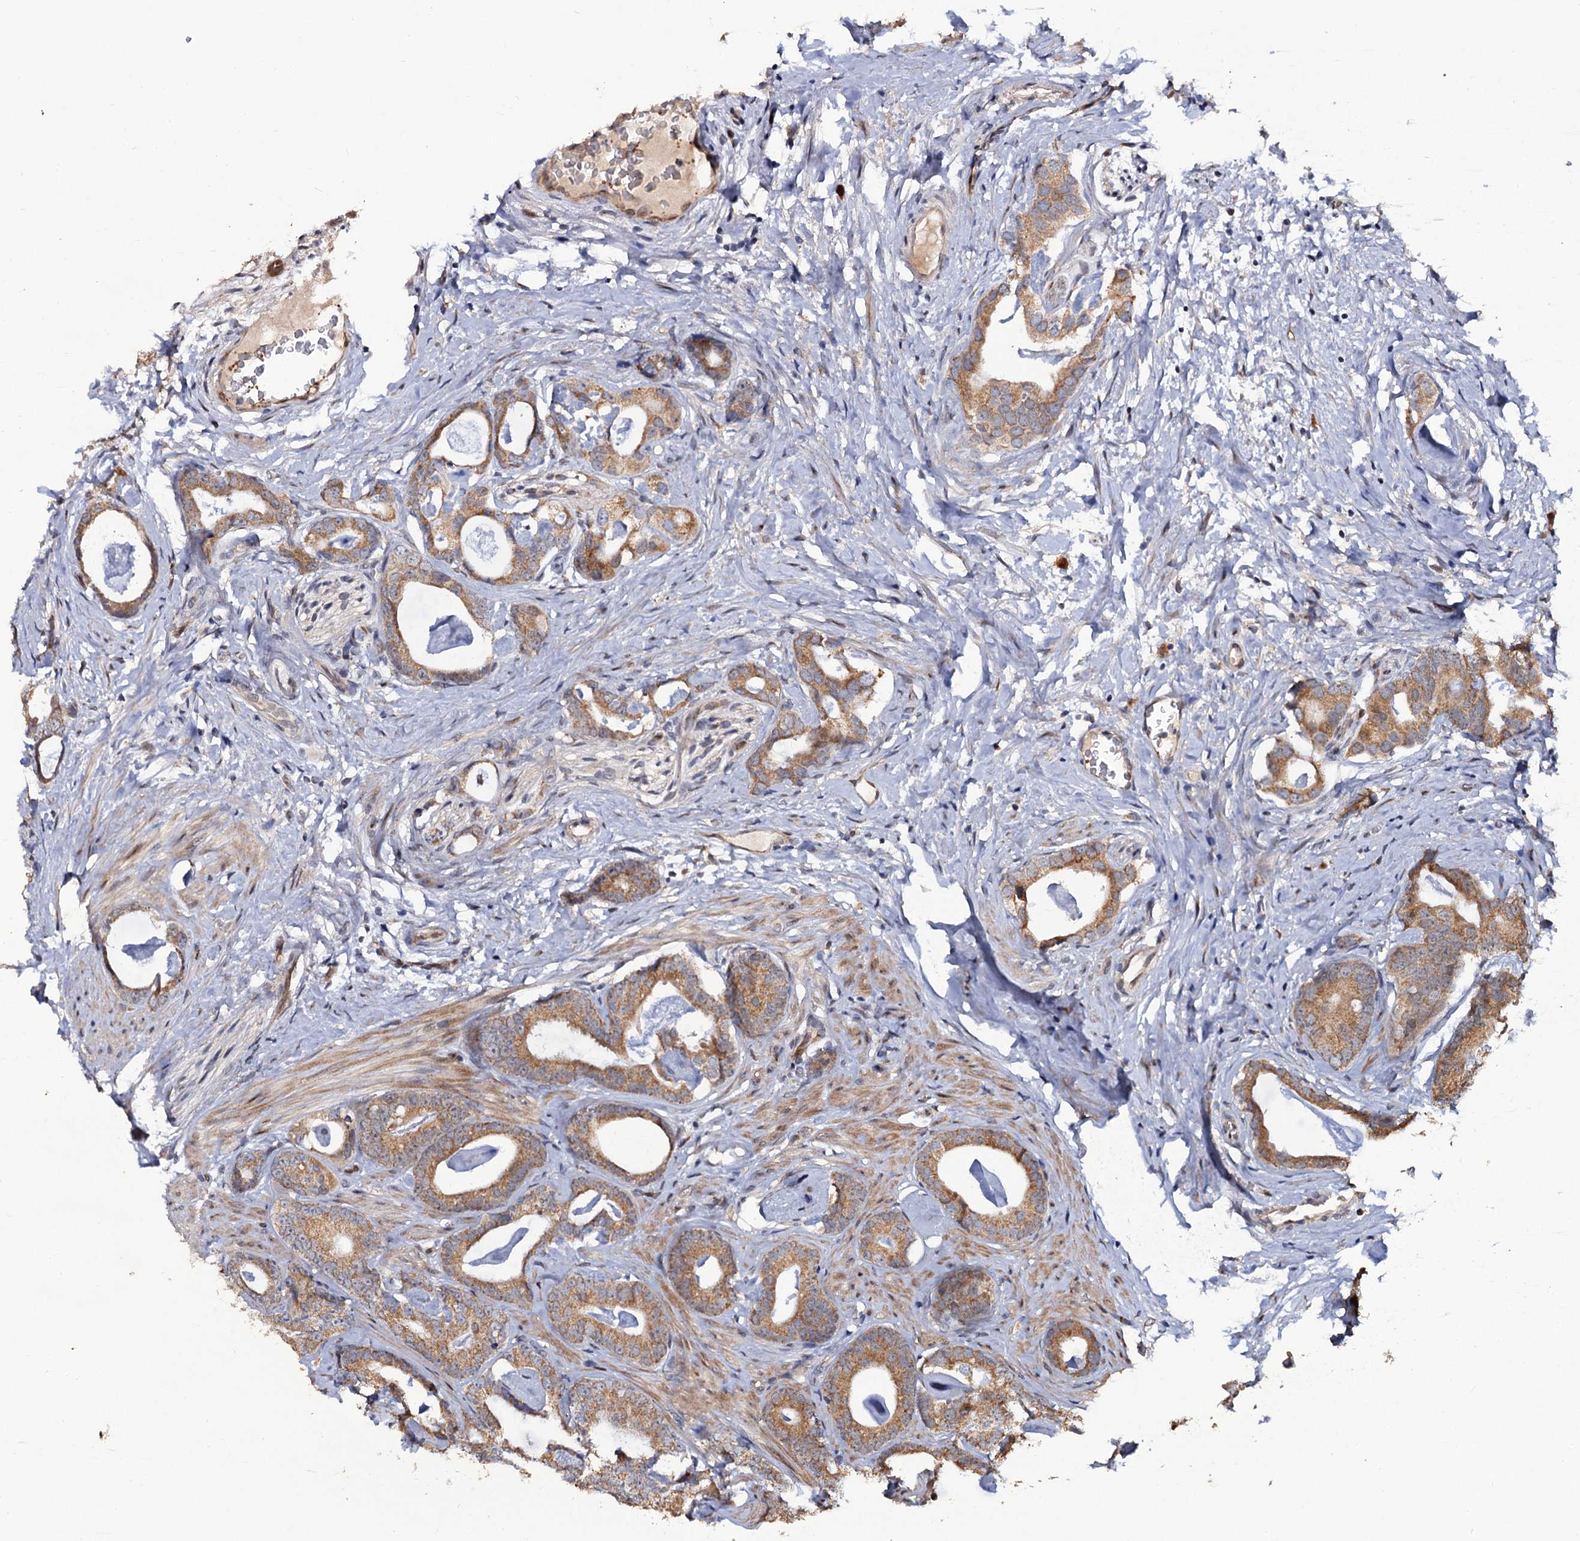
{"staining": {"intensity": "moderate", "quantity": ">75%", "location": "cytoplasmic/membranous"}, "tissue": "prostate cancer", "cell_type": "Tumor cells", "image_type": "cancer", "snomed": [{"axis": "morphology", "description": "Adenocarcinoma, Low grade"}, {"axis": "topography", "description": "Prostate"}], "caption": "Protein expression analysis of human prostate adenocarcinoma (low-grade) reveals moderate cytoplasmic/membranous positivity in about >75% of tumor cells. (DAB = brown stain, brightfield microscopy at high magnification).", "gene": "LRRC63", "patient": {"sex": "male", "age": 63}}